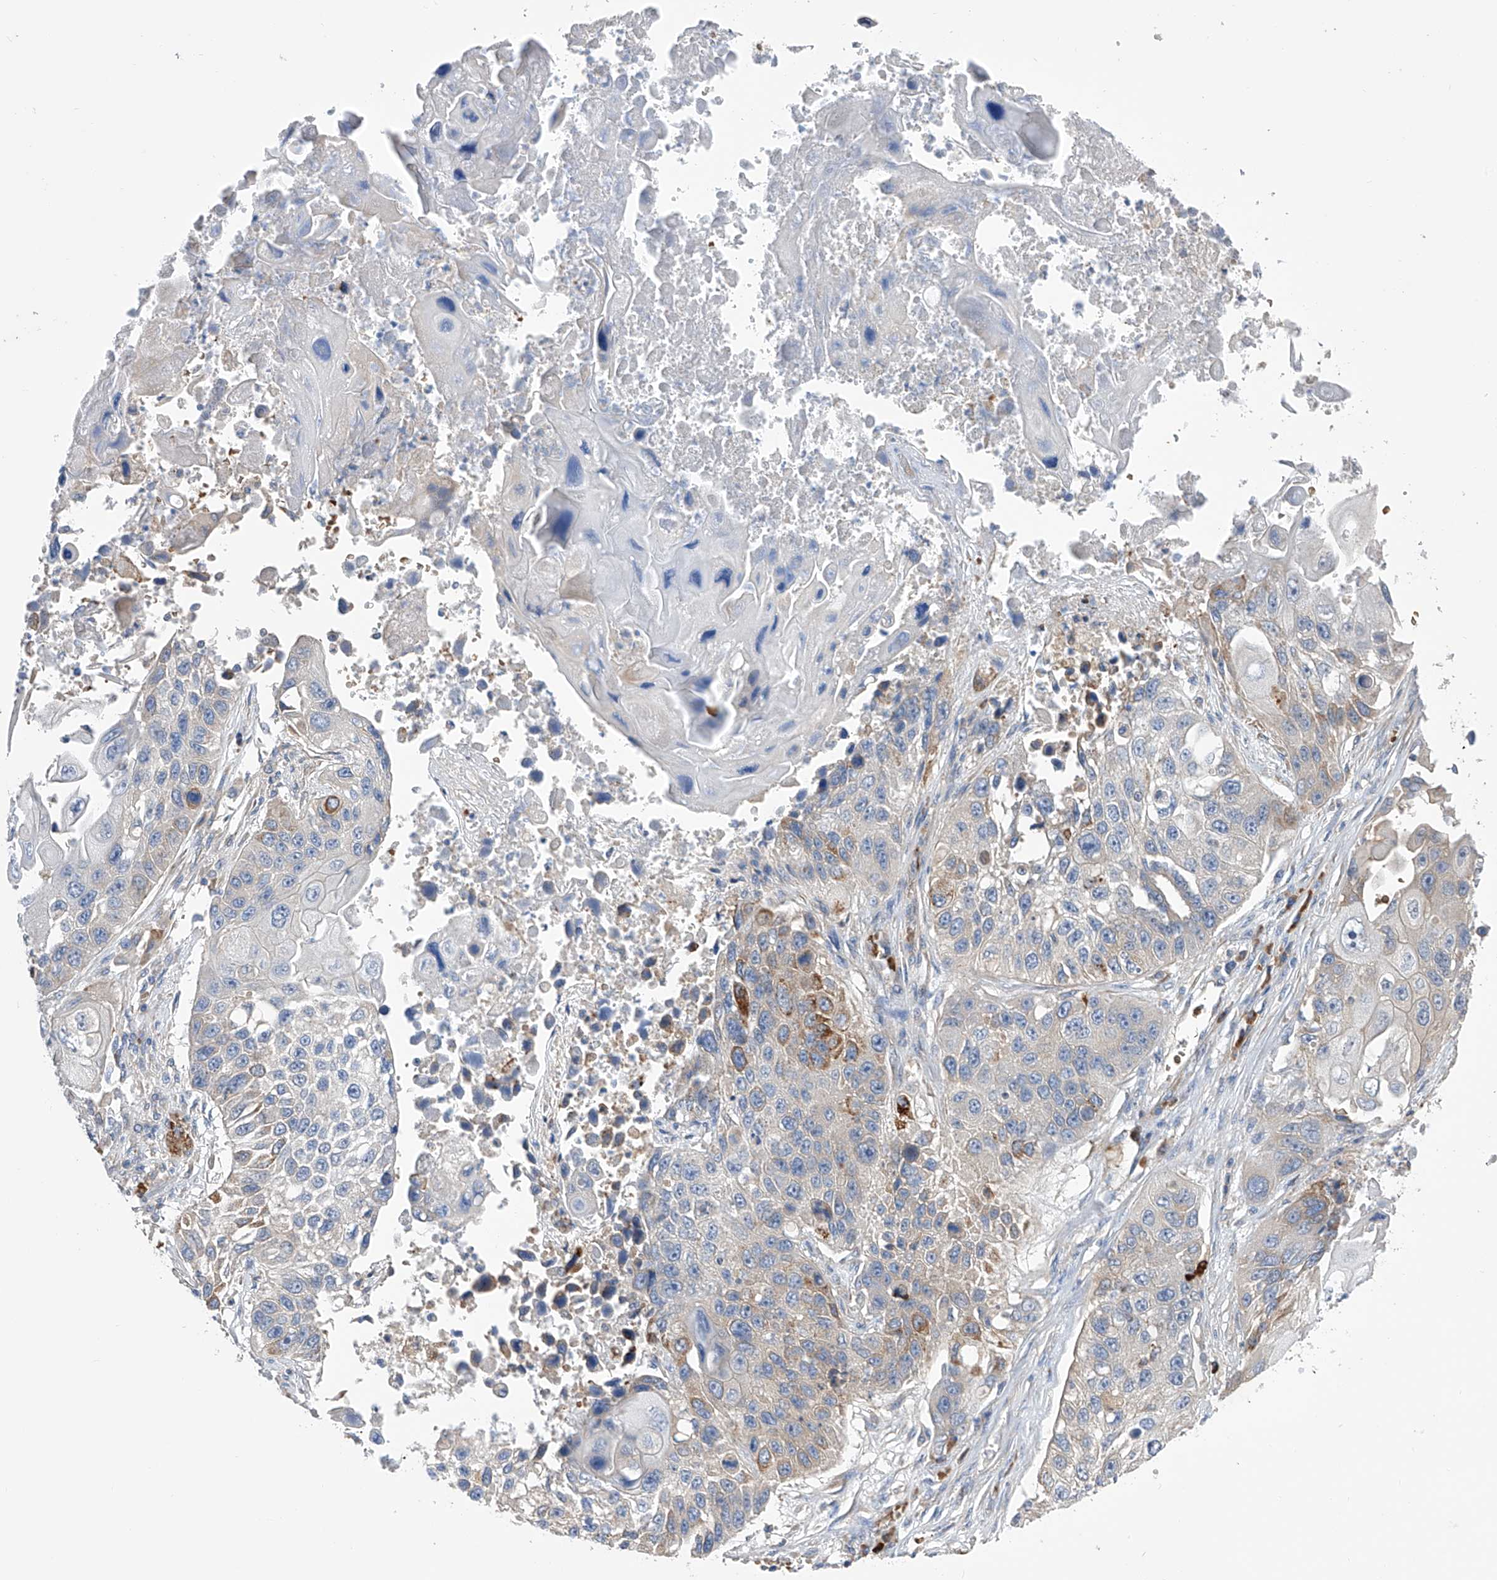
{"staining": {"intensity": "moderate", "quantity": "<25%", "location": "cytoplasmic/membranous"}, "tissue": "lung cancer", "cell_type": "Tumor cells", "image_type": "cancer", "snomed": [{"axis": "morphology", "description": "Squamous cell carcinoma, NOS"}, {"axis": "topography", "description": "Lung"}], "caption": "Squamous cell carcinoma (lung) stained for a protein exhibits moderate cytoplasmic/membranous positivity in tumor cells.", "gene": "NFATC4", "patient": {"sex": "male", "age": 61}}